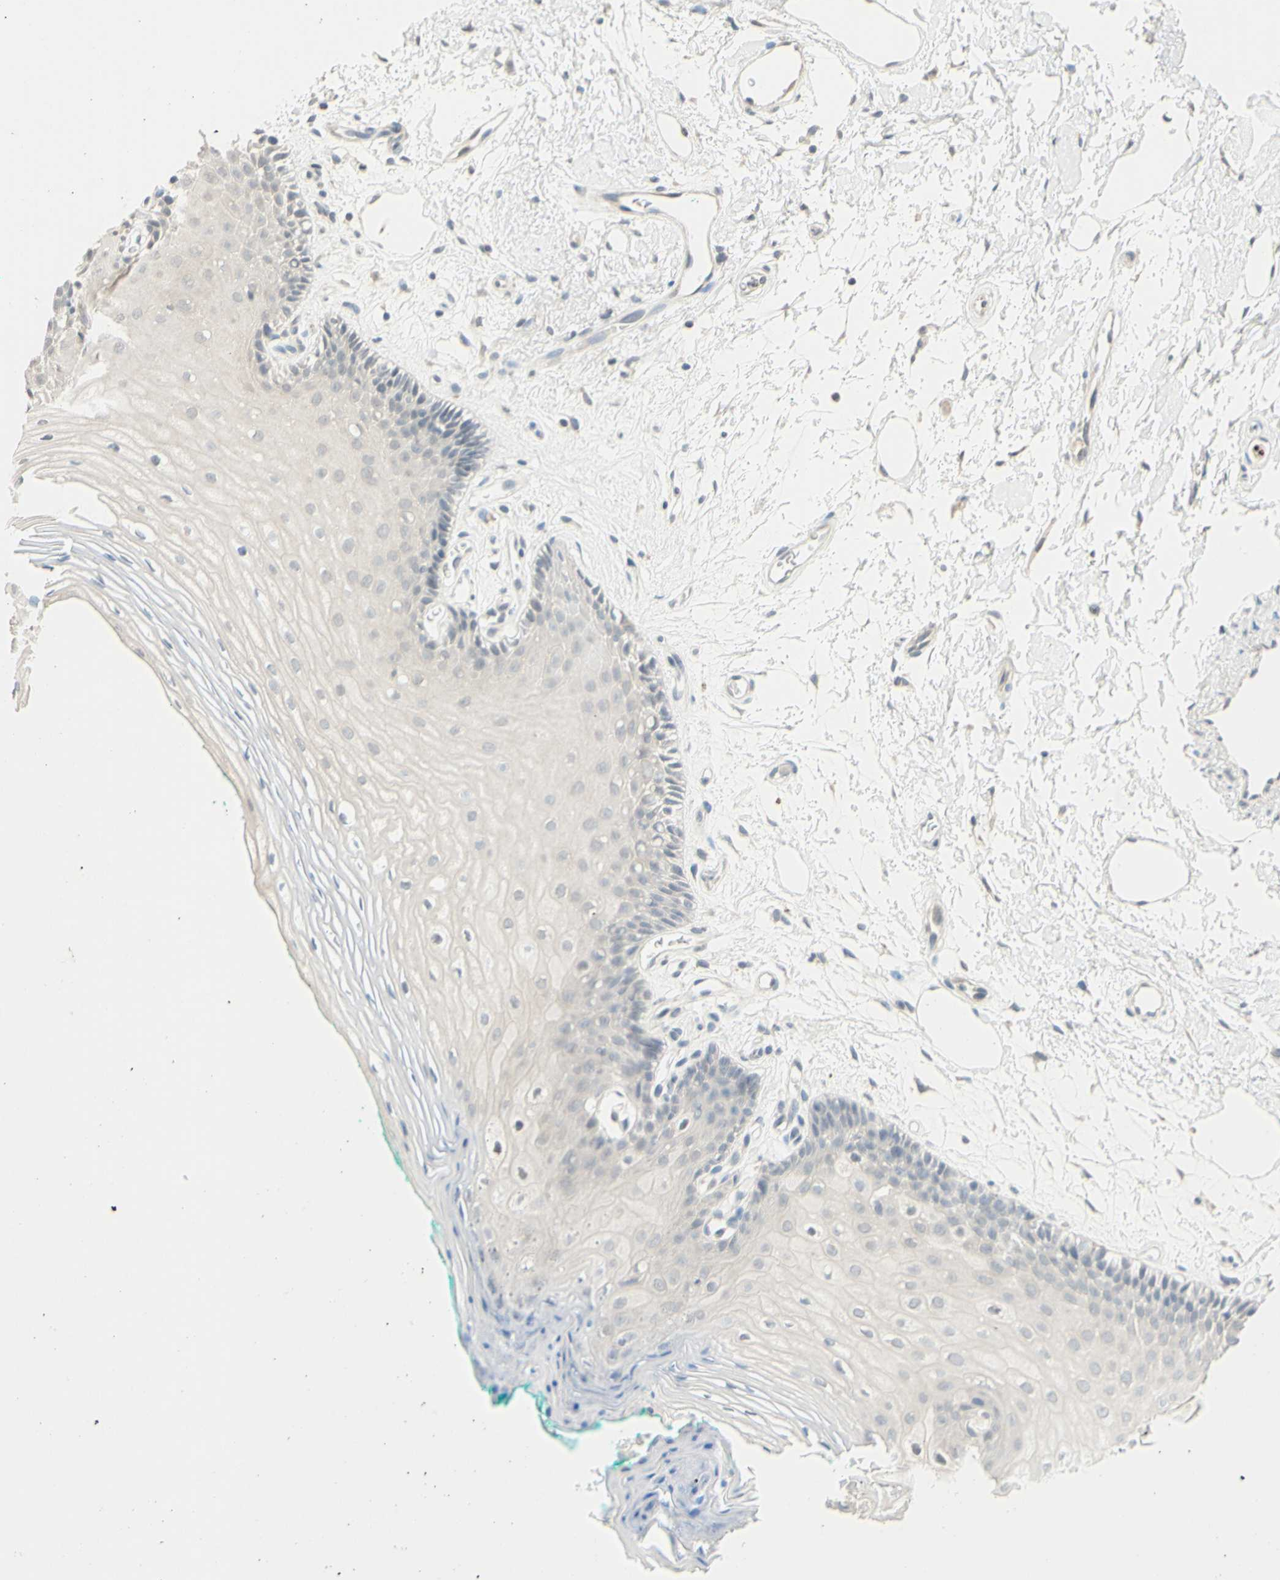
{"staining": {"intensity": "weak", "quantity": "25%-75%", "location": "cytoplasmic/membranous"}, "tissue": "oral mucosa", "cell_type": "Squamous epithelial cells", "image_type": "normal", "snomed": [{"axis": "morphology", "description": "Normal tissue, NOS"}, {"axis": "topography", "description": "Skeletal muscle"}, {"axis": "topography", "description": "Oral tissue"}, {"axis": "topography", "description": "Peripheral nerve tissue"}], "caption": "The photomicrograph displays staining of unremarkable oral mucosa, revealing weak cytoplasmic/membranous protein positivity (brown color) within squamous epithelial cells.", "gene": "MAG", "patient": {"sex": "female", "age": 84}}